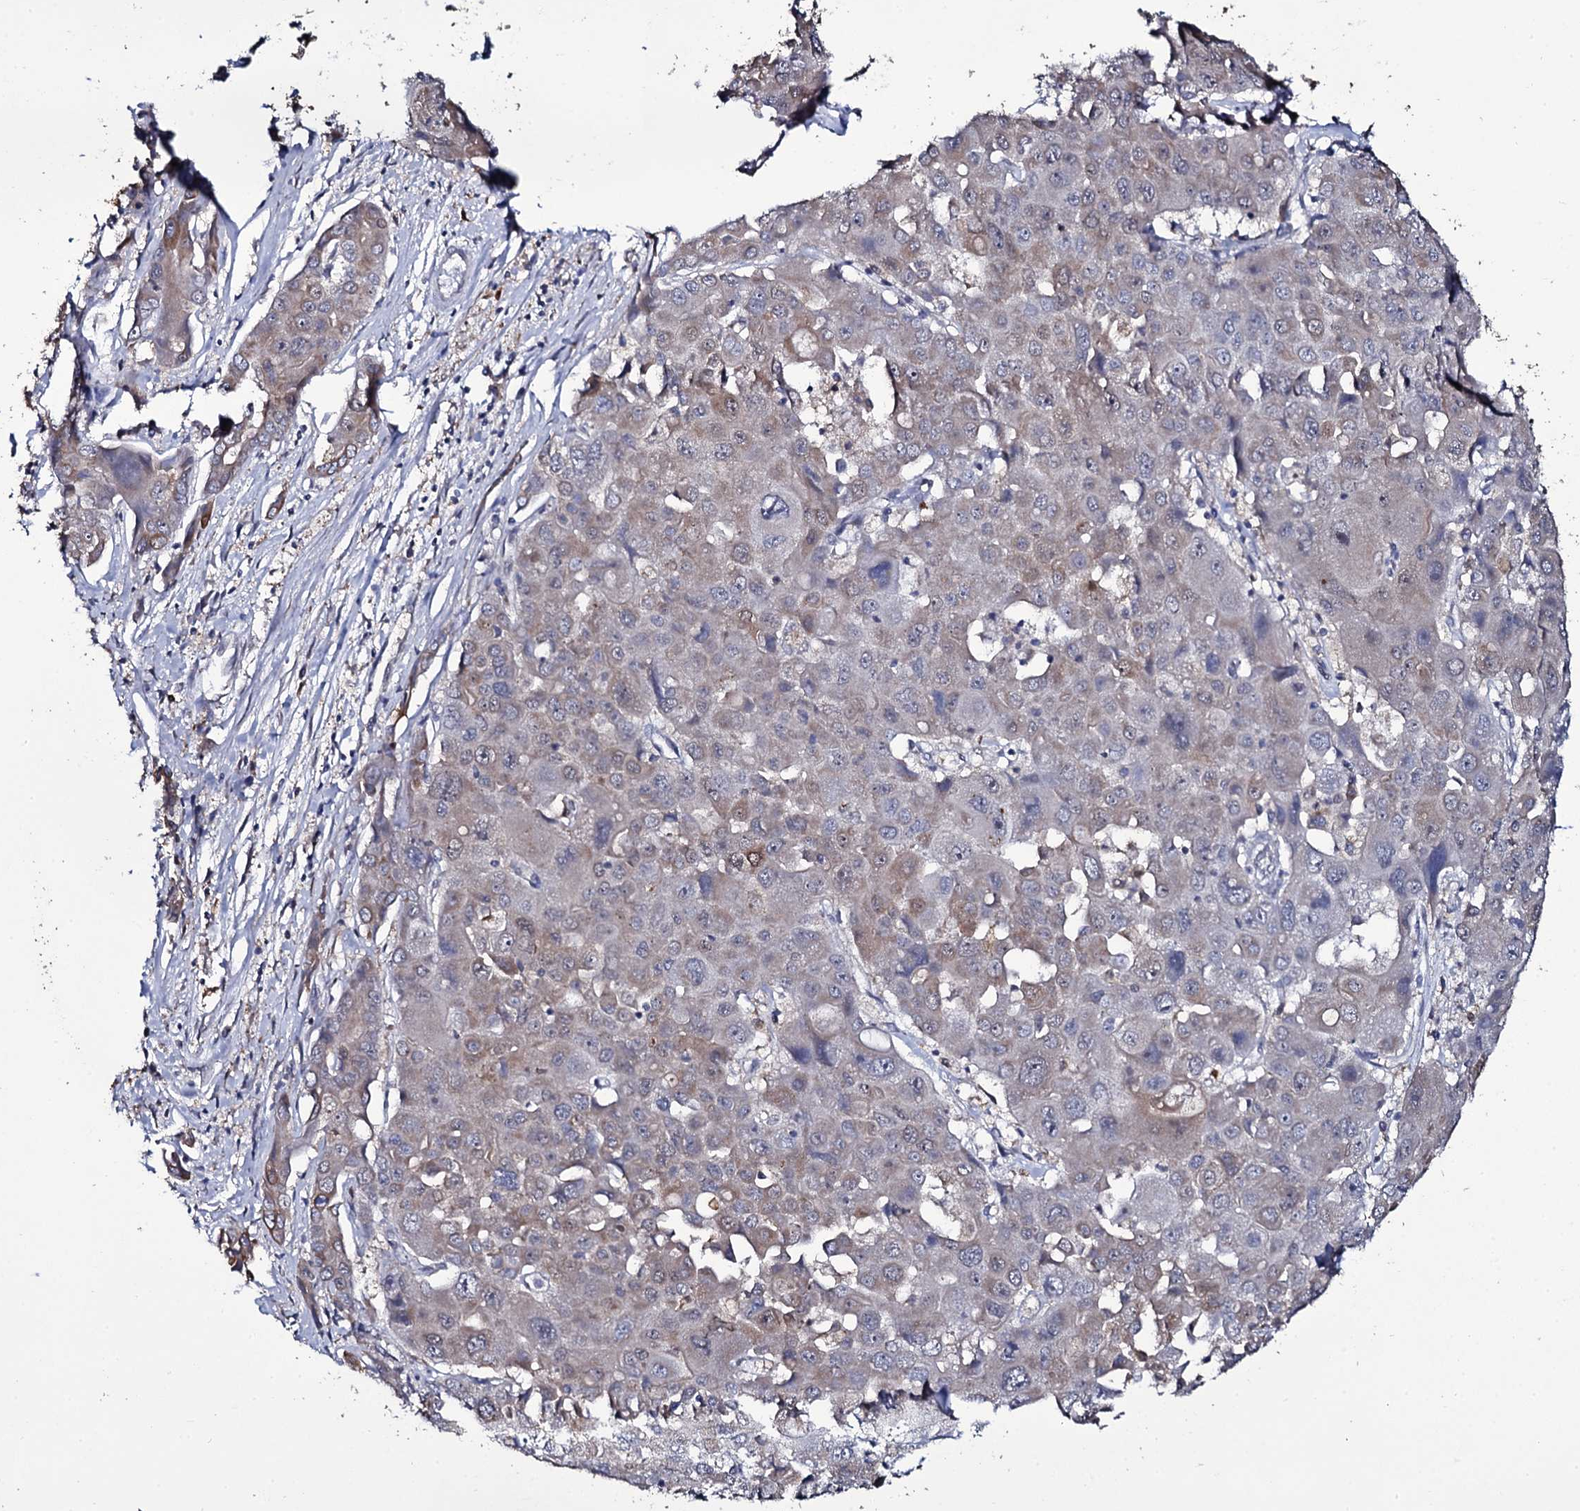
{"staining": {"intensity": "weak", "quantity": "<25%", "location": "cytoplasmic/membranous"}, "tissue": "liver cancer", "cell_type": "Tumor cells", "image_type": "cancer", "snomed": [{"axis": "morphology", "description": "Cholangiocarcinoma"}, {"axis": "topography", "description": "Liver"}], "caption": "Immunohistochemistry (IHC) photomicrograph of human liver cholangiocarcinoma stained for a protein (brown), which reveals no staining in tumor cells.", "gene": "CRYL1", "patient": {"sex": "male", "age": 67}}